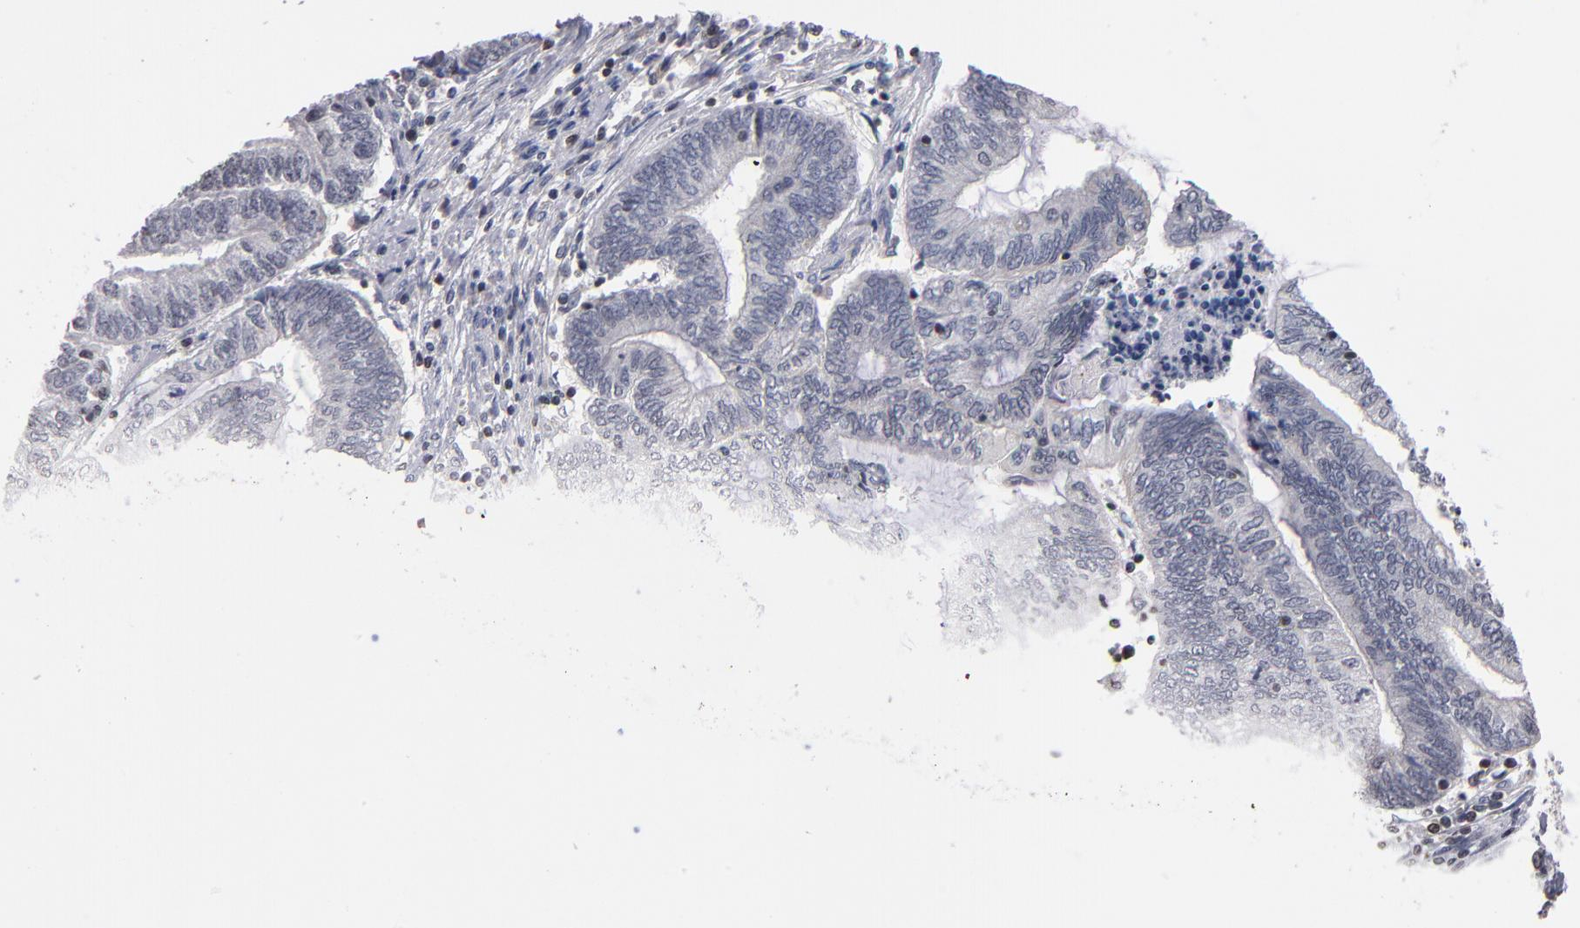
{"staining": {"intensity": "negative", "quantity": "none", "location": "none"}, "tissue": "endometrial cancer", "cell_type": "Tumor cells", "image_type": "cancer", "snomed": [{"axis": "morphology", "description": "Adenocarcinoma, NOS"}, {"axis": "topography", "description": "Uterus"}, {"axis": "topography", "description": "Endometrium"}], "caption": "The histopathology image demonstrates no staining of tumor cells in endometrial cancer. The staining is performed using DAB brown chromogen with nuclei counter-stained in using hematoxylin.", "gene": "ODF2", "patient": {"sex": "female", "age": 70}}